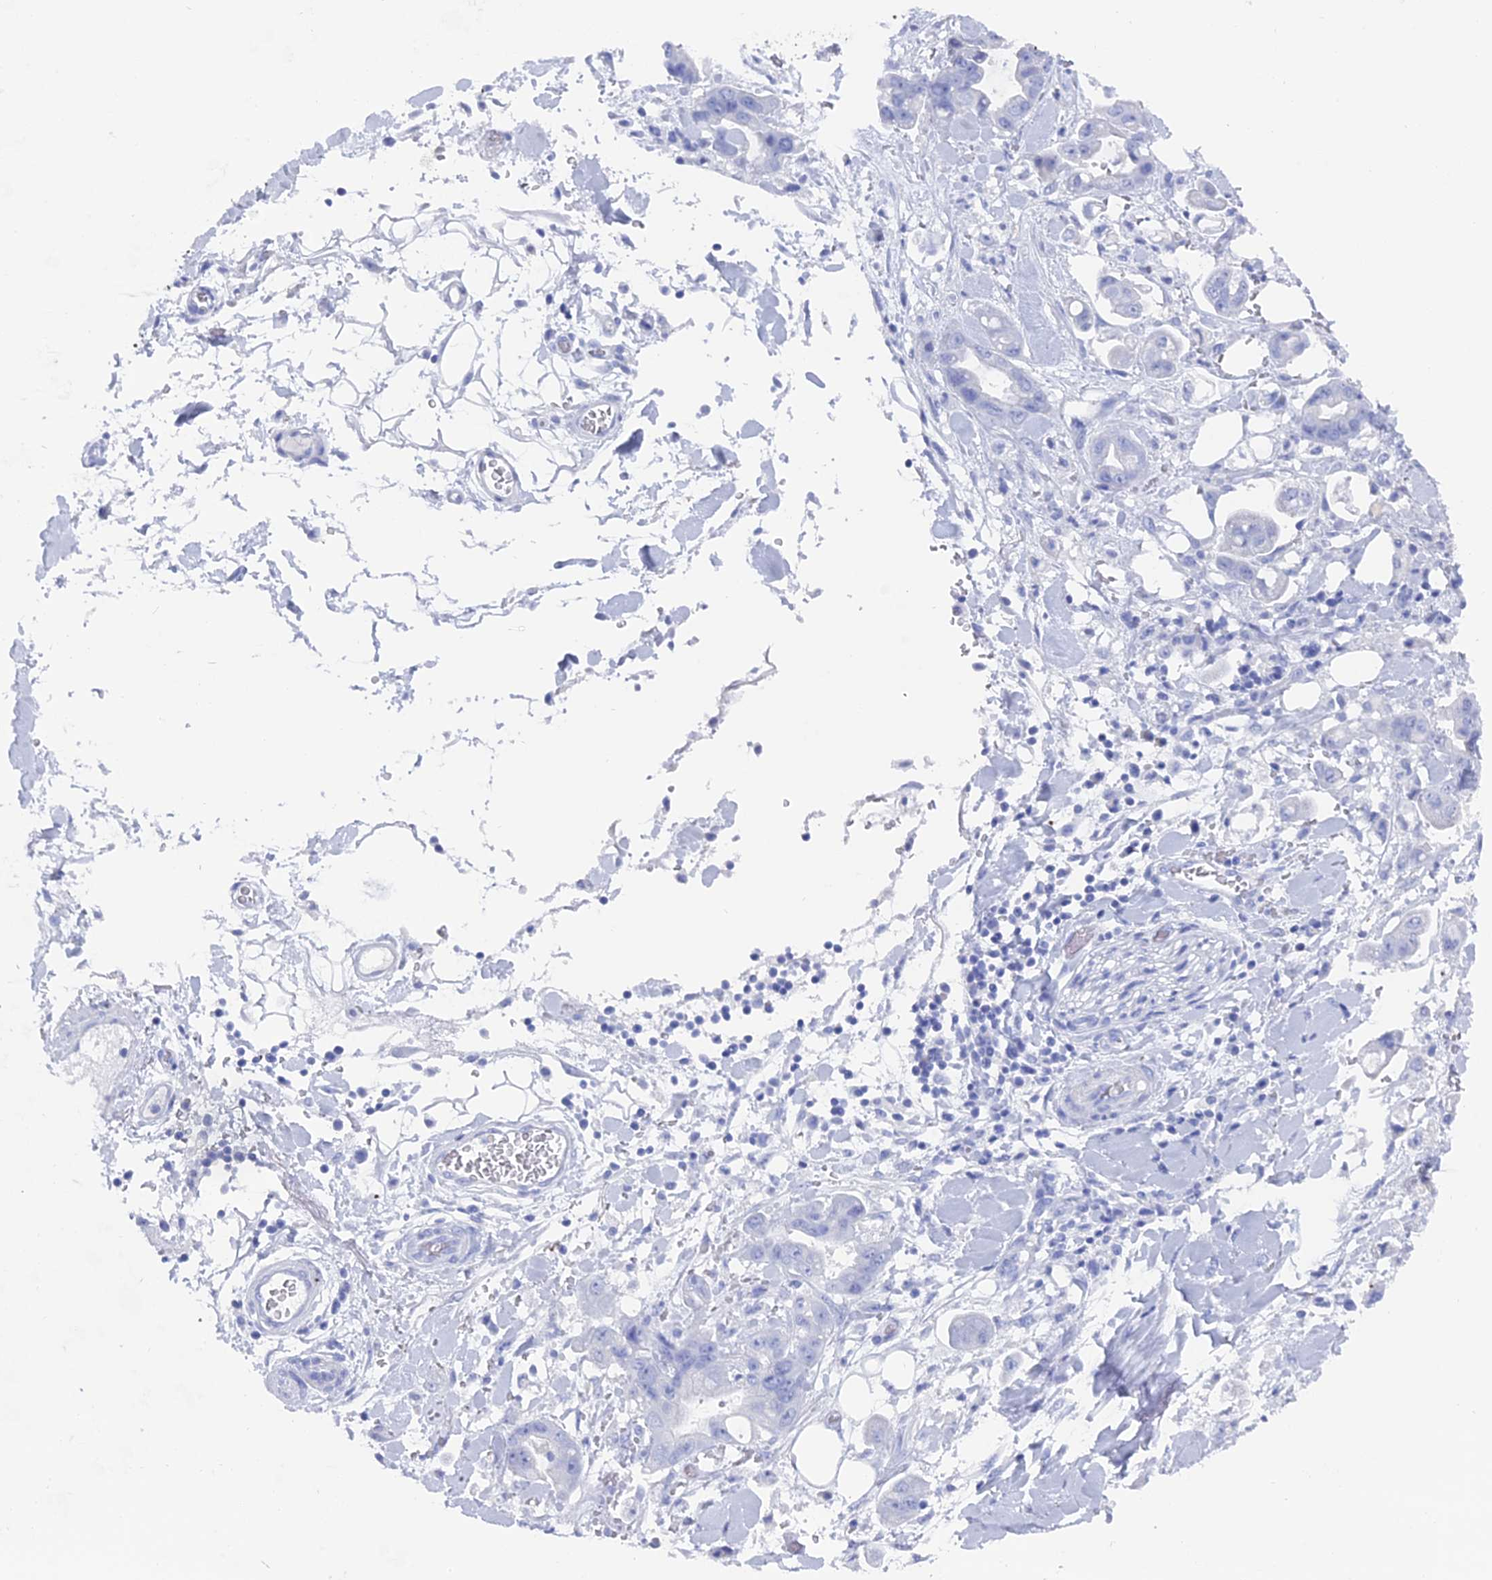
{"staining": {"intensity": "negative", "quantity": "none", "location": "none"}, "tissue": "stomach cancer", "cell_type": "Tumor cells", "image_type": "cancer", "snomed": [{"axis": "morphology", "description": "Adenocarcinoma, NOS"}, {"axis": "topography", "description": "Stomach"}], "caption": "Adenocarcinoma (stomach) was stained to show a protein in brown. There is no significant positivity in tumor cells.", "gene": "ENPP3", "patient": {"sex": "male", "age": 62}}